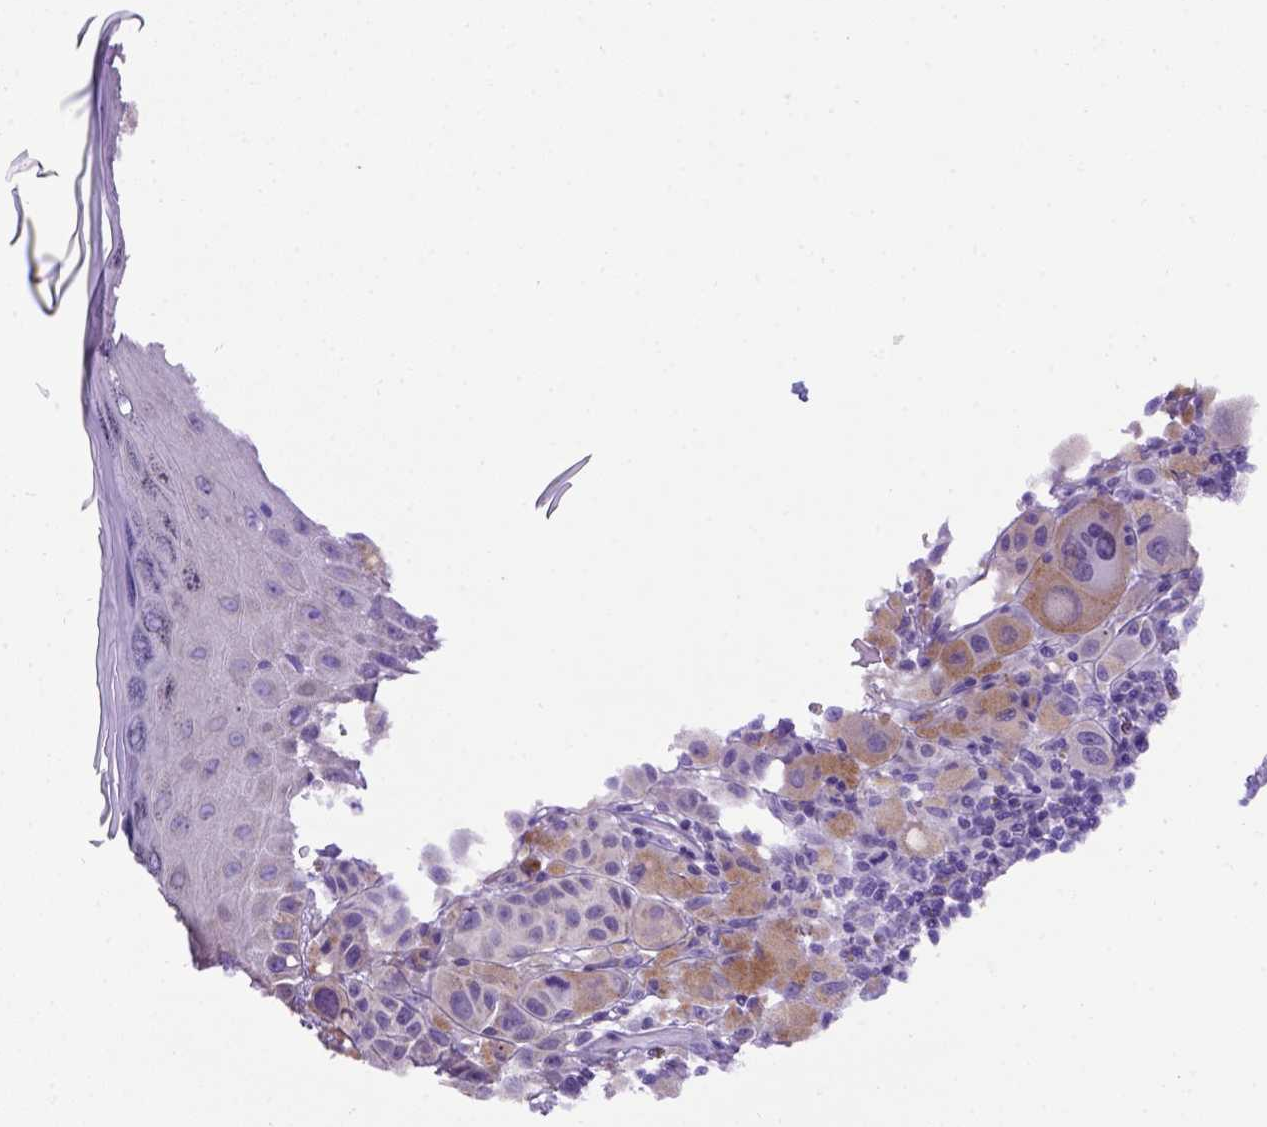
{"staining": {"intensity": "moderate", "quantity": "<25%", "location": "cytoplasmic/membranous"}, "tissue": "melanoma", "cell_type": "Tumor cells", "image_type": "cancer", "snomed": [{"axis": "morphology", "description": "Malignant melanoma, NOS"}, {"axis": "topography", "description": "Skin"}], "caption": "Protein analysis of melanoma tissue demonstrates moderate cytoplasmic/membranous expression in approximately <25% of tumor cells.", "gene": "FOXI1", "patient": {"sex": "male", "age": 67}}